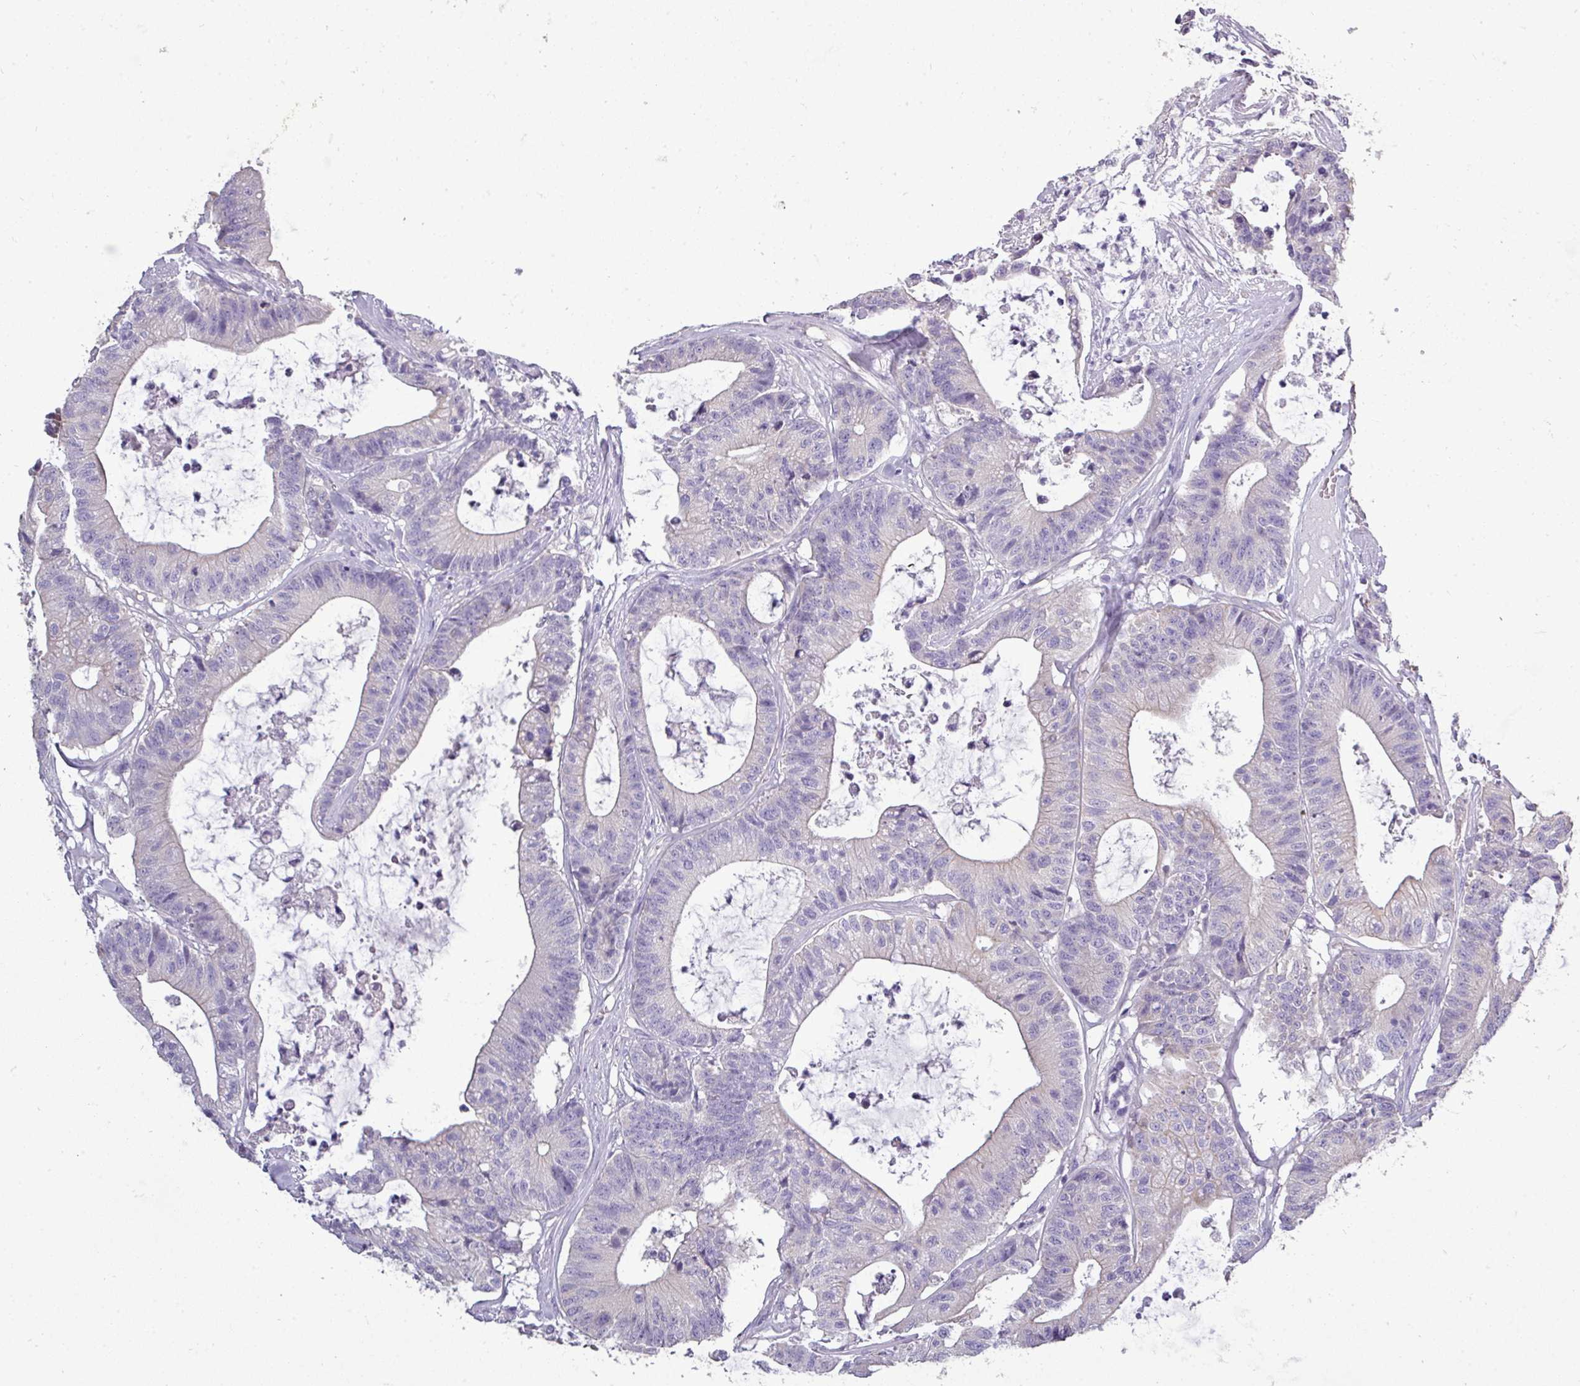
{"staining": {"intensity": "negative", "quantity": "none", "location": "none"}, "tissue": "colorectal cancer", "cell_type": "Tumor cells", "image_type": "cancer", "snomed": [{"axis": "morphology", "description": "Adenocarcinoma, NOS"}, {"axis": "topography", "description": "Colon"}], "caption": "Tumor cells are negative for protein expression in human colorectal cancer (adenocarcinoma).", "gene": "DNAAF9", "patient": {"sex": "female", "age": 84}}